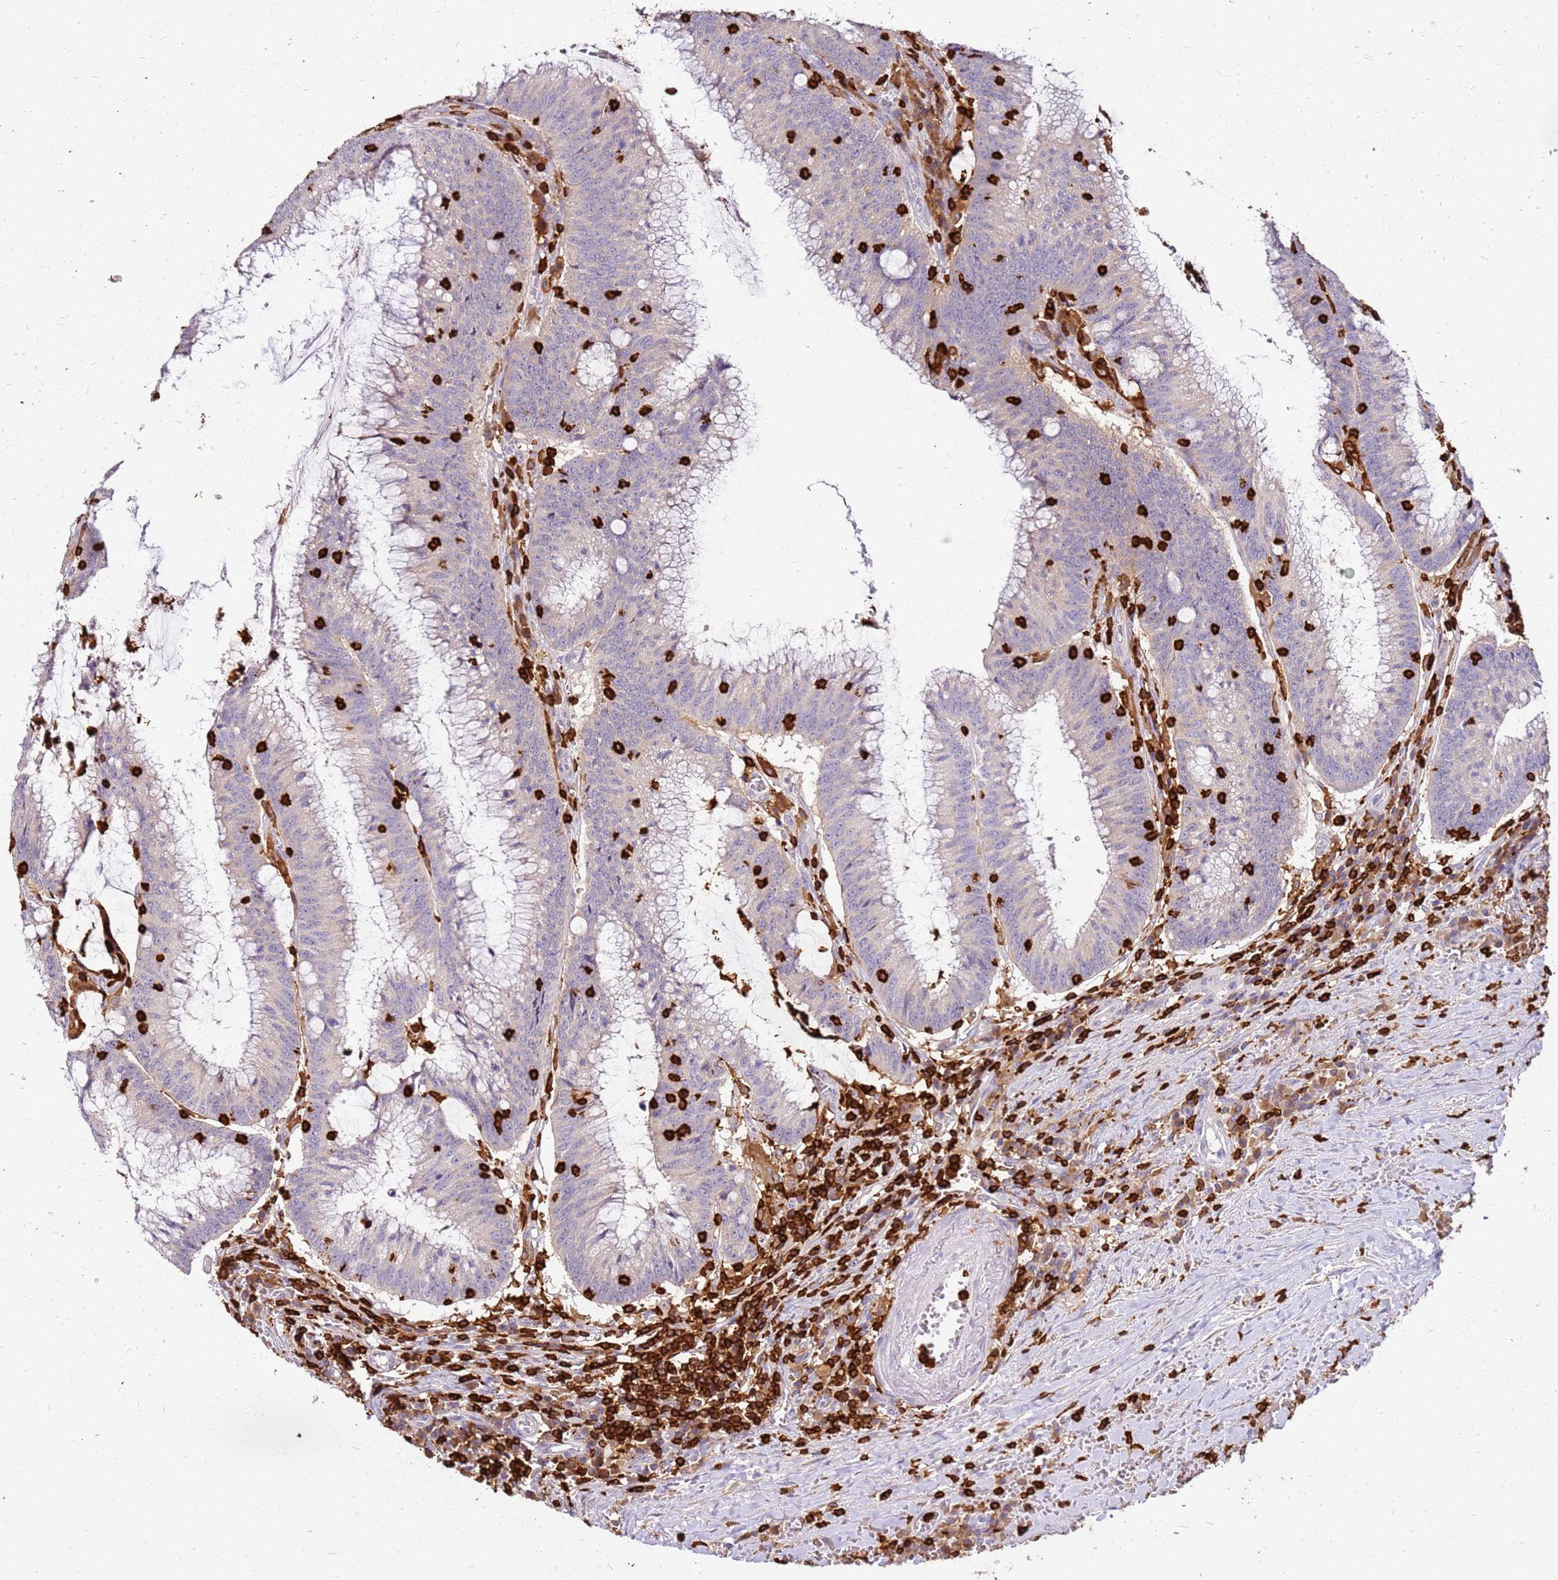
{"staining": {"intensity": "moderate", "quantity": "<25%", "location": "cytoplasmic/membranous"}, "tissue": "colorectal cancer", "cell_type": "Tumor cells", "image_type": "cancer", "snomed": [{"axis": "morphology", "description": "Adenocarcinoma, NOS"}, {"axis": "topography", "description": "Rectum"}], "caption": "This histopathology image displays colorectal cancer stained with IHC to label a protein in brown. The cytoplasmic/membranous of tumor cells show moderate positivity for the protein. Nuclei are counter-stained blue.", "gene": "CORO1A", "patient": {"sex": "female", "age": 77}}